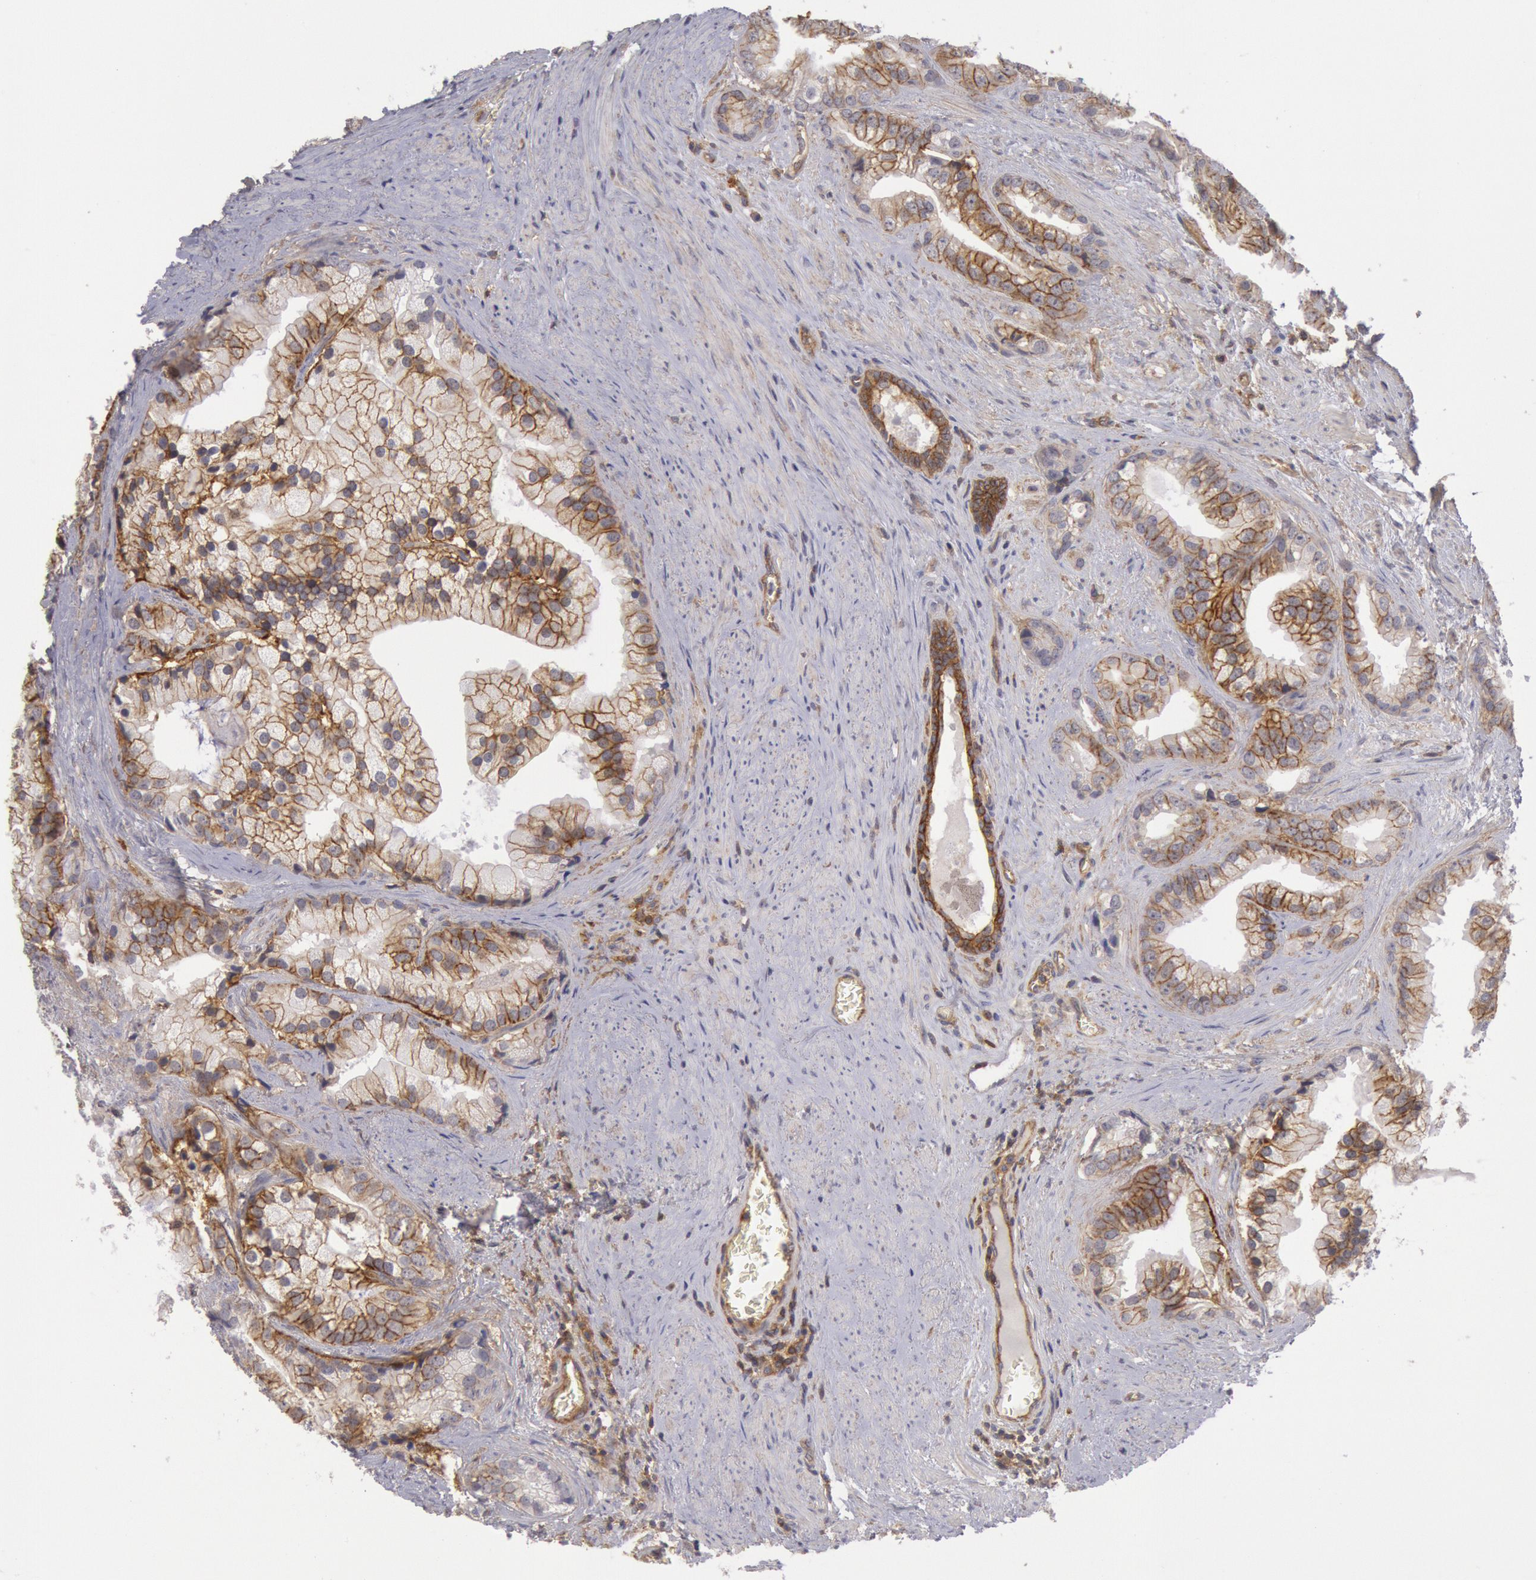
{"staining": {"intensity": "moderate", "quantity": ">75%", "location": "cytoplasmic/membranous"}, "tissue": "prostate cancer", "cell_type": "Tumor cells", "image_type": "cancer", "snomed": [{"axis": "morphology", "description": "Adenocarcinoma, Low grade"}, {"axis": "topography", "description": "Prostate"}], "caption": "The image displays immunohistochemical staining of adenocarcinoma (low-grade) (prostate). There is moderate cytoplasmic/membranous staining is present in approximately >75% of tumor cells. The protein of interest is stained brown, and the nuclei are stained in blue (DAB IHC with brightfield microscopy, high magnification).", "gene": "STX4", "patient": {"sex": "male", "age": 71}}